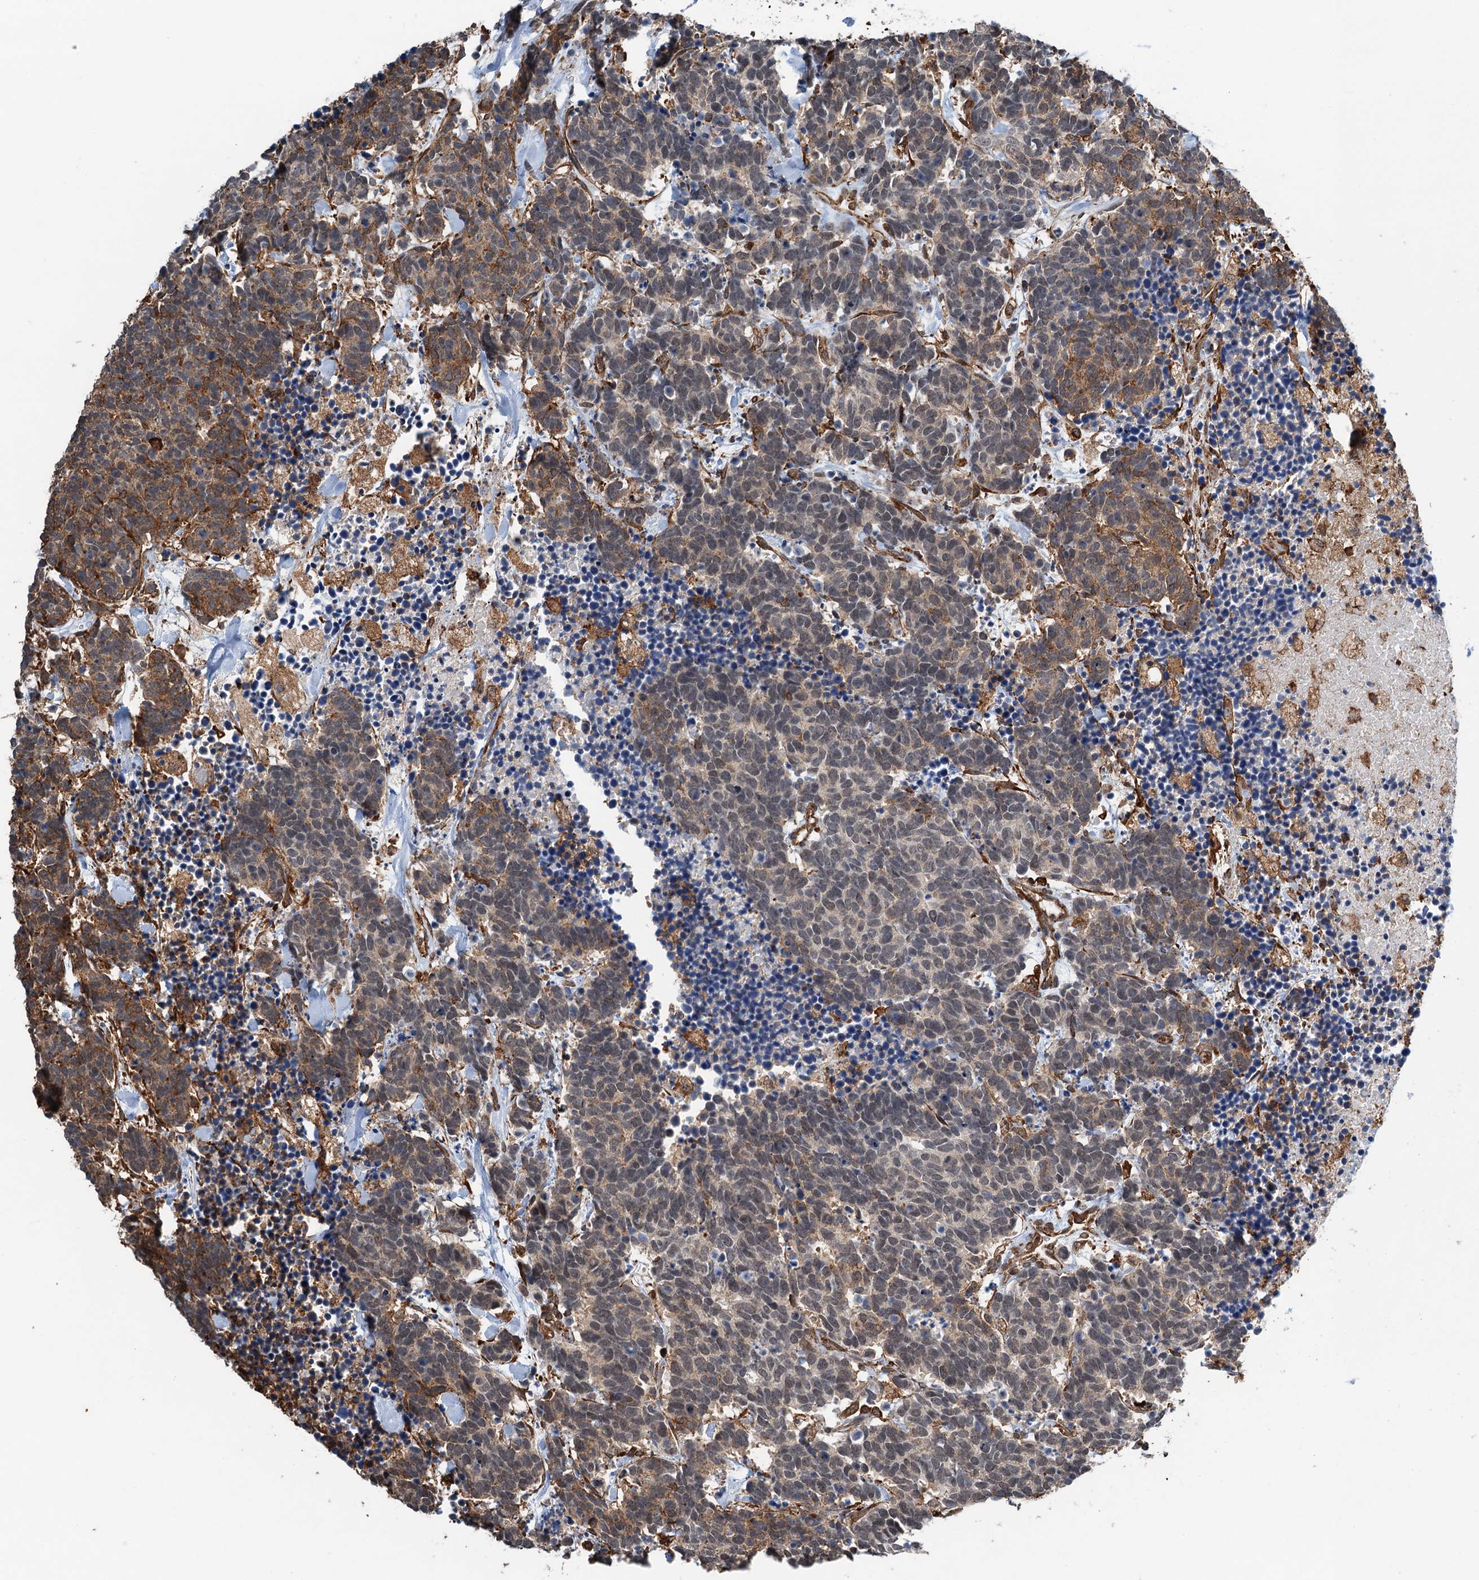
{"staining": {"intensity": "moderate", "quantity": "25%-75%", "location": "cytoplasmic/membranous"}, "tissue": "carcinoid", "cell_type": "Tumor cells", "image_type": "cancer", "snomed": [{"axis": "morphology", "description": "Carcinoma, NOS"}, {"axis": "morphology", "description": "Carcinoid, malignant, NOS"}, {"axis": "topography", "description": "Prostate"}], "caption": "This micrograph displays IHC staining of human carcinoma, with medium moderate cytoplasmic/membranous expression in approximately 25%-75% of tumor cells.", "gene": "WHAMM", "patient": {"sex": "male", "age": 57}}